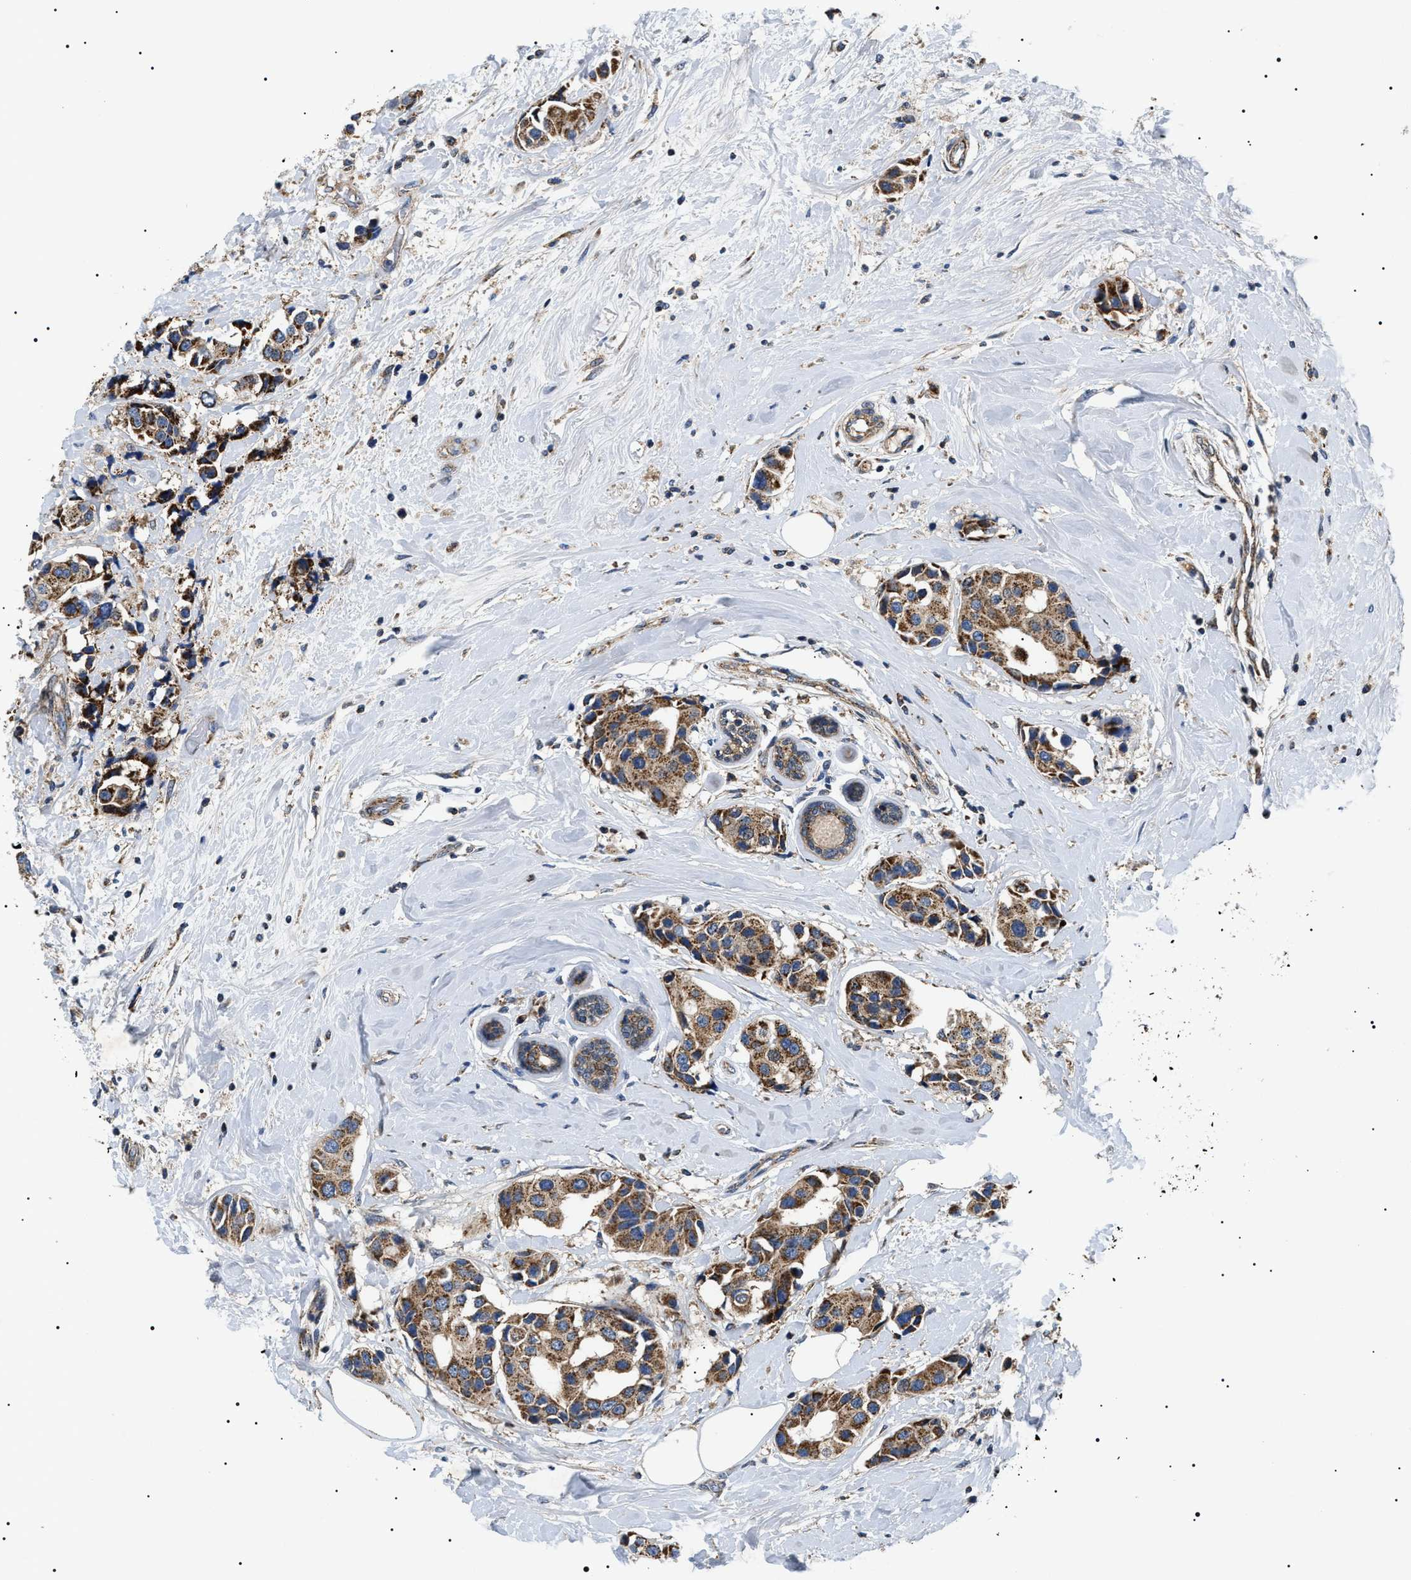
{"staining": {"intensity": "strong", "quantity": ">75%", "location": "cytoplasmic/membranous"}, "tissue": "breast cancer", "cell_type": "Tumor cells", "image_type": "cancer", "snomed": [{"axis": "morphology", "description": "Normal tissue, NOS"}, {"axis": "morphology", "description": "Duct carcinoma"}, {"axis": "topography", "description": "Breast"}], "caption": "Tumor cells display strong cytoplasmic/membranous positivity in about >75% of cells in breast cancer.", "gene": "OXSM", "patient": {"sex": "female", "age": 39}}